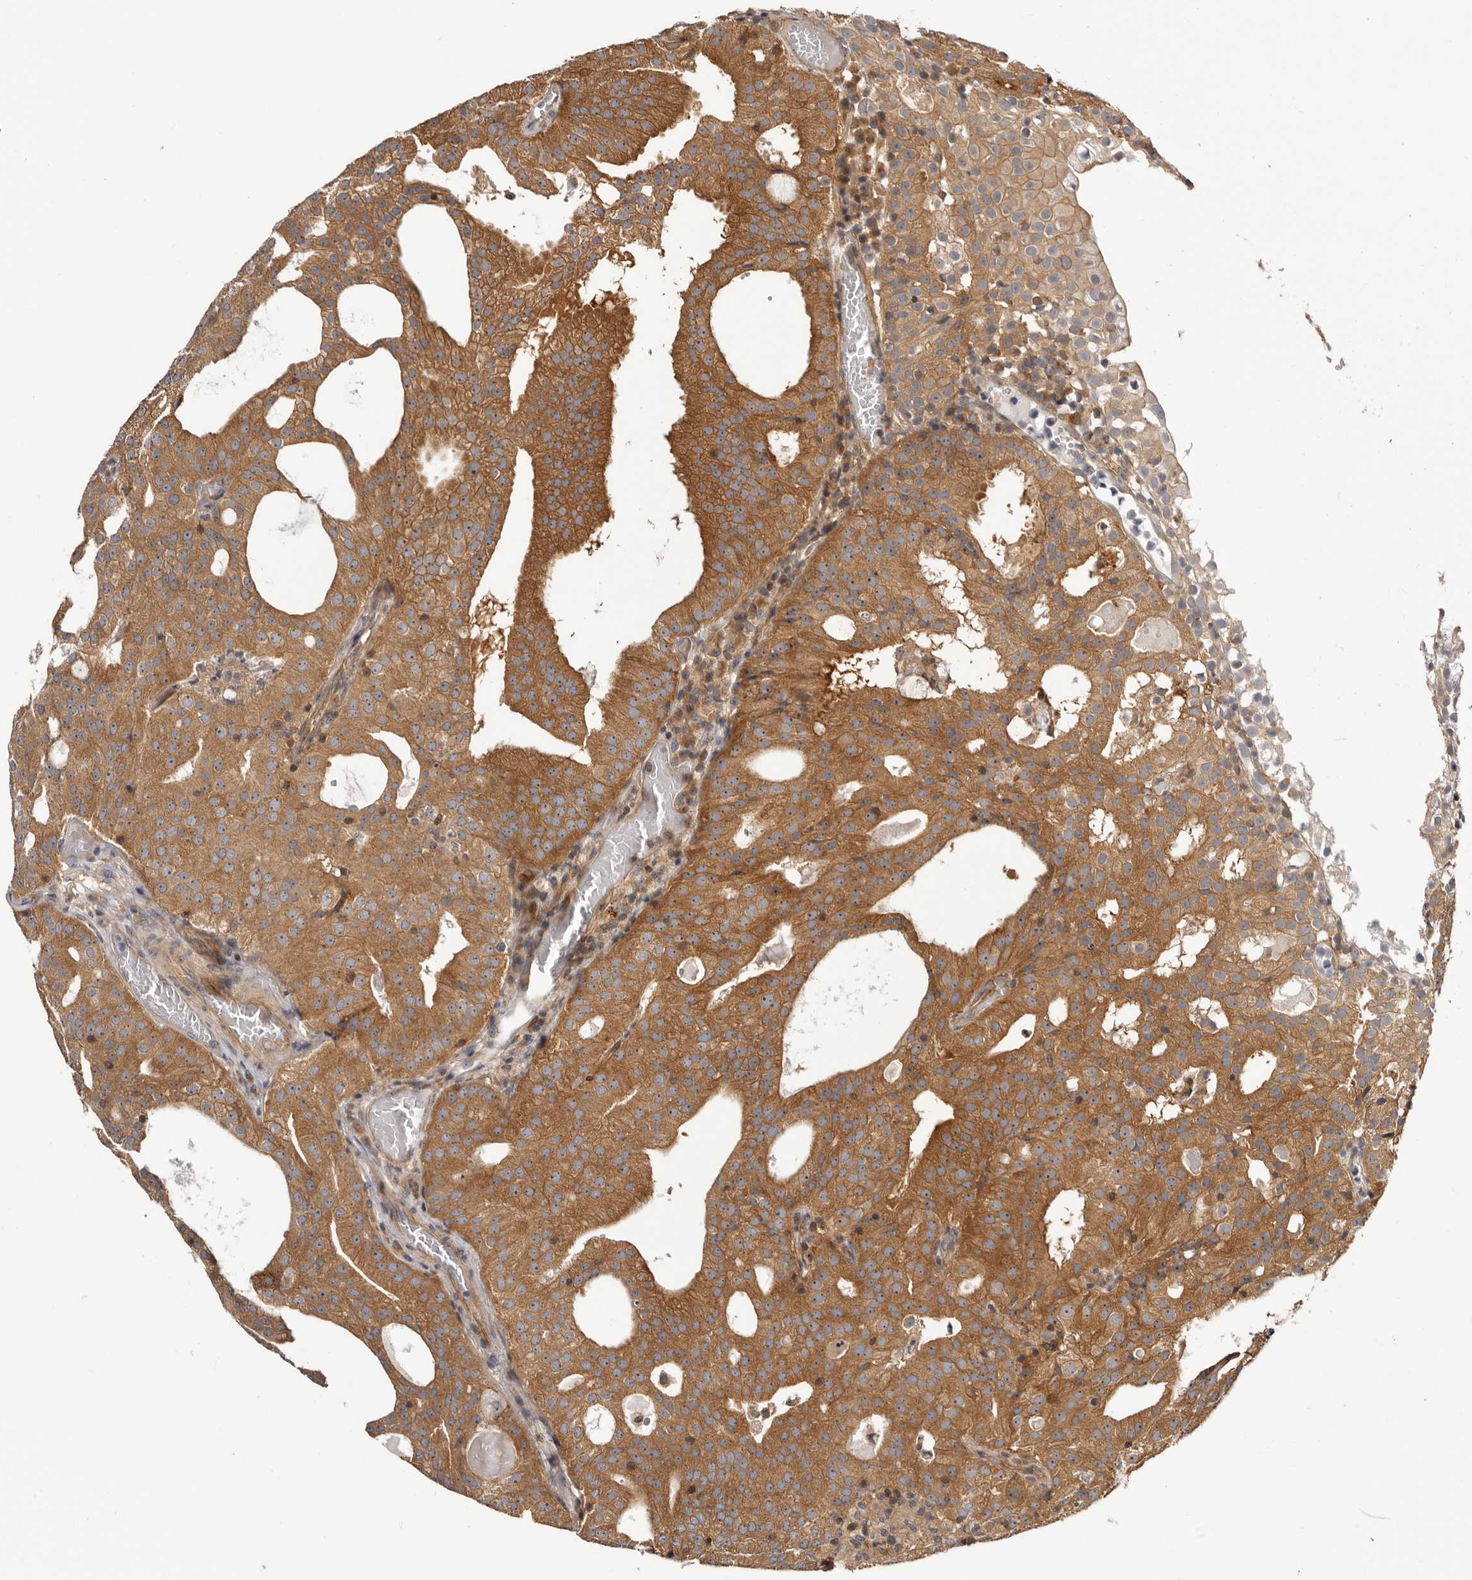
{"staining": {"intensity": "moderate", "quantity": ">75%", "location": "cytoplasmic/membranous,nuclear"}, "tissue": "prostate cancer", "cell_type": "Tumor cells", "image_type": "cancer", "snomed": [{"axis": "morphology", "description": "Adenocarcinoma, Medium grade"}, {"axis": "topography", "description": "Prostate"}], "caption": "Immunohistochemical staining of human medium-grade adenocarcinoma (prostate) exhibits moderate cytoplasmic/membranous and nuclear protein expression in approximately >75% of tumor cells.", "gene": "PANK4", "patient": {"sex": "male", "age": 88}}